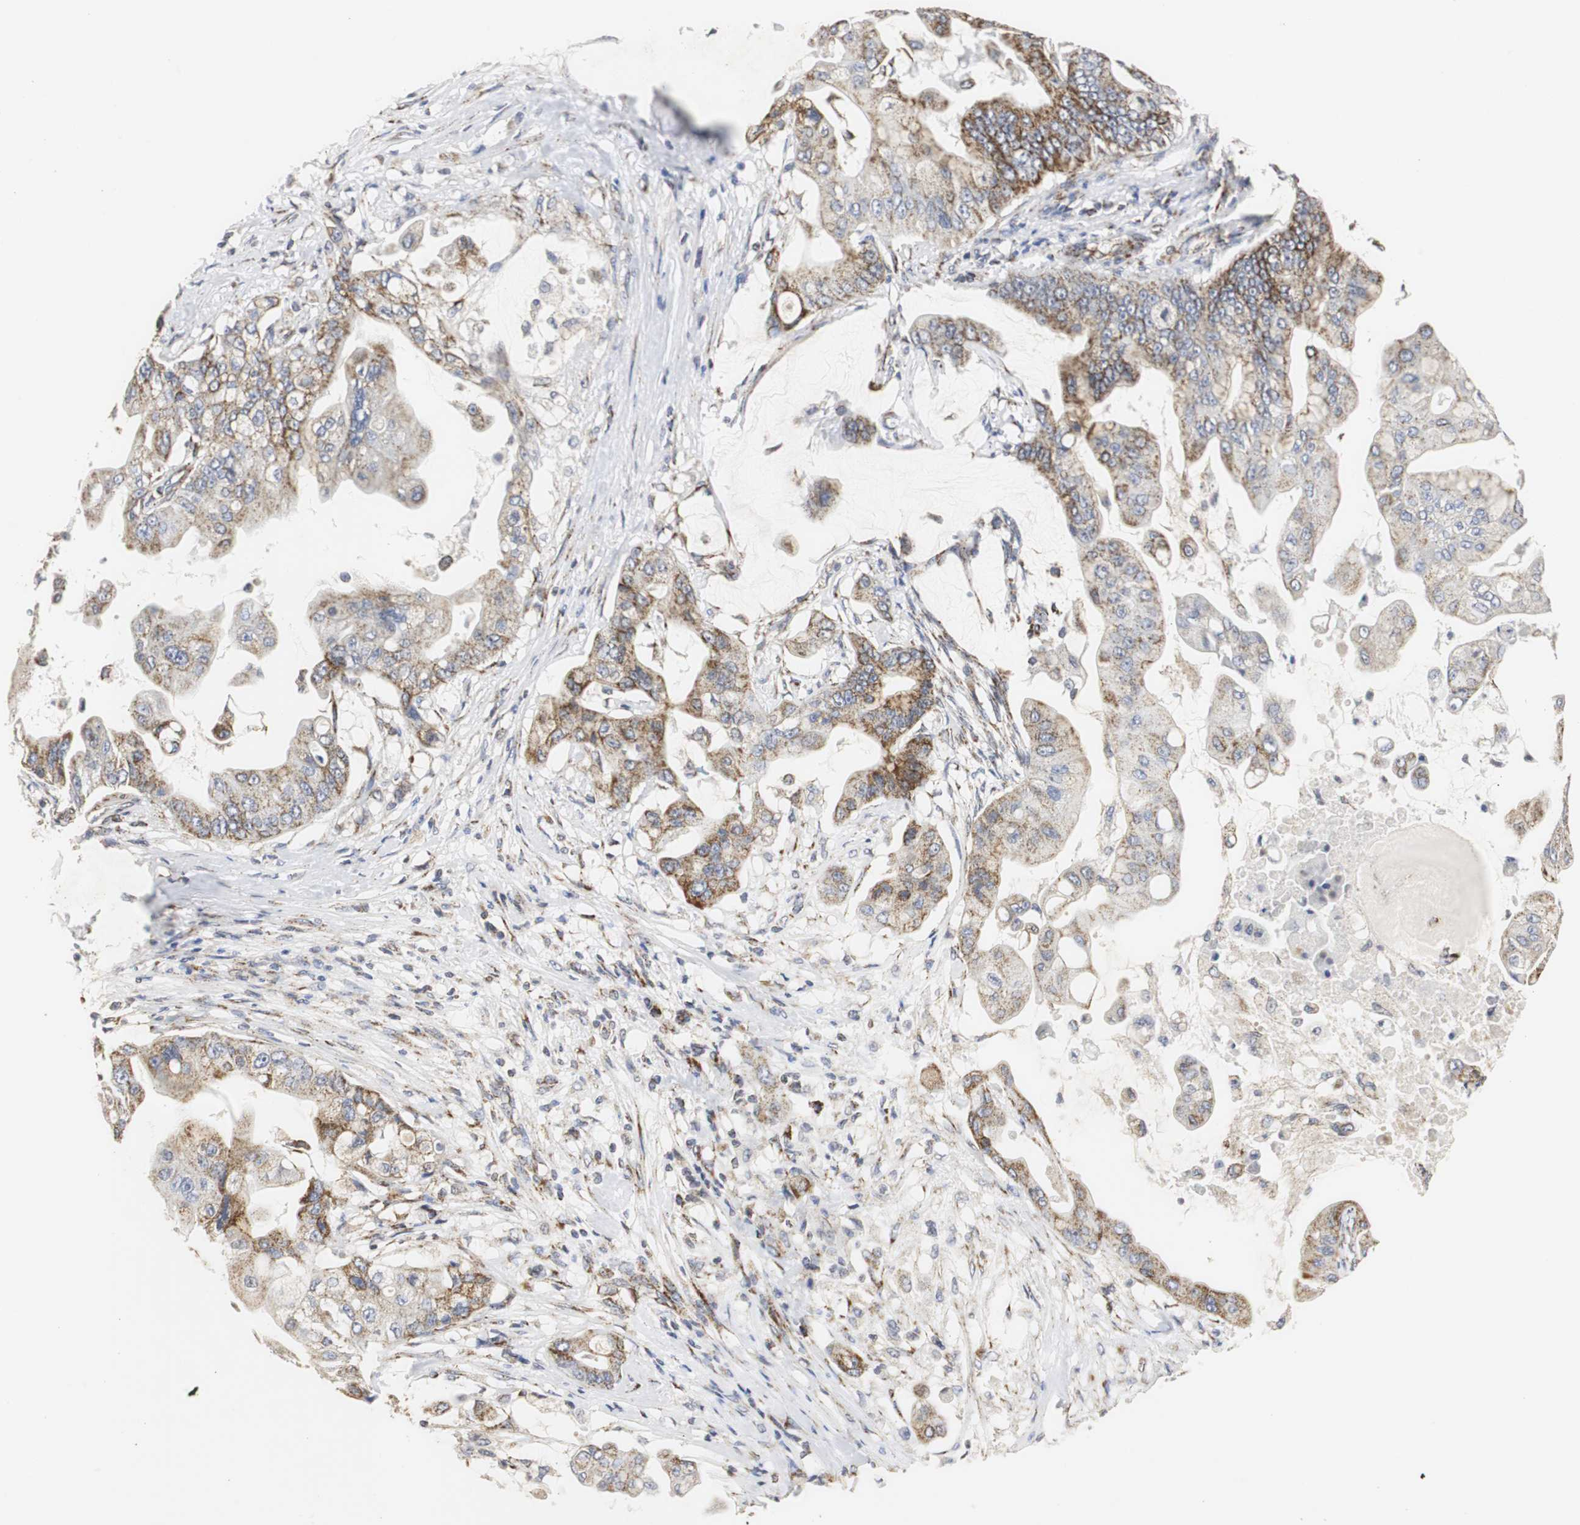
{"staining": {"intensity": "strong", "quantity": "25%-75%", "location": "cytoplasmic/membranous"}, "tissue": "pancreatic cancer", "cell_type": "Tumor cells", "image_type": "cancer", "snomed": [{"axis": "morphology", "description": "Adenocarcinoma, NOS"}, {"axis": "topography", "description": "Pancreas"}], "caption": "About 25%-75% of tumor cells in human pancreatic cancer (adenocarcinoma) exhibit strong cytoplasmic/membranous protein staining as visualized by brown immunohistochemical staining.", "gene": "HSD17B10", "patient": {"sex": "female", "age": 75}}